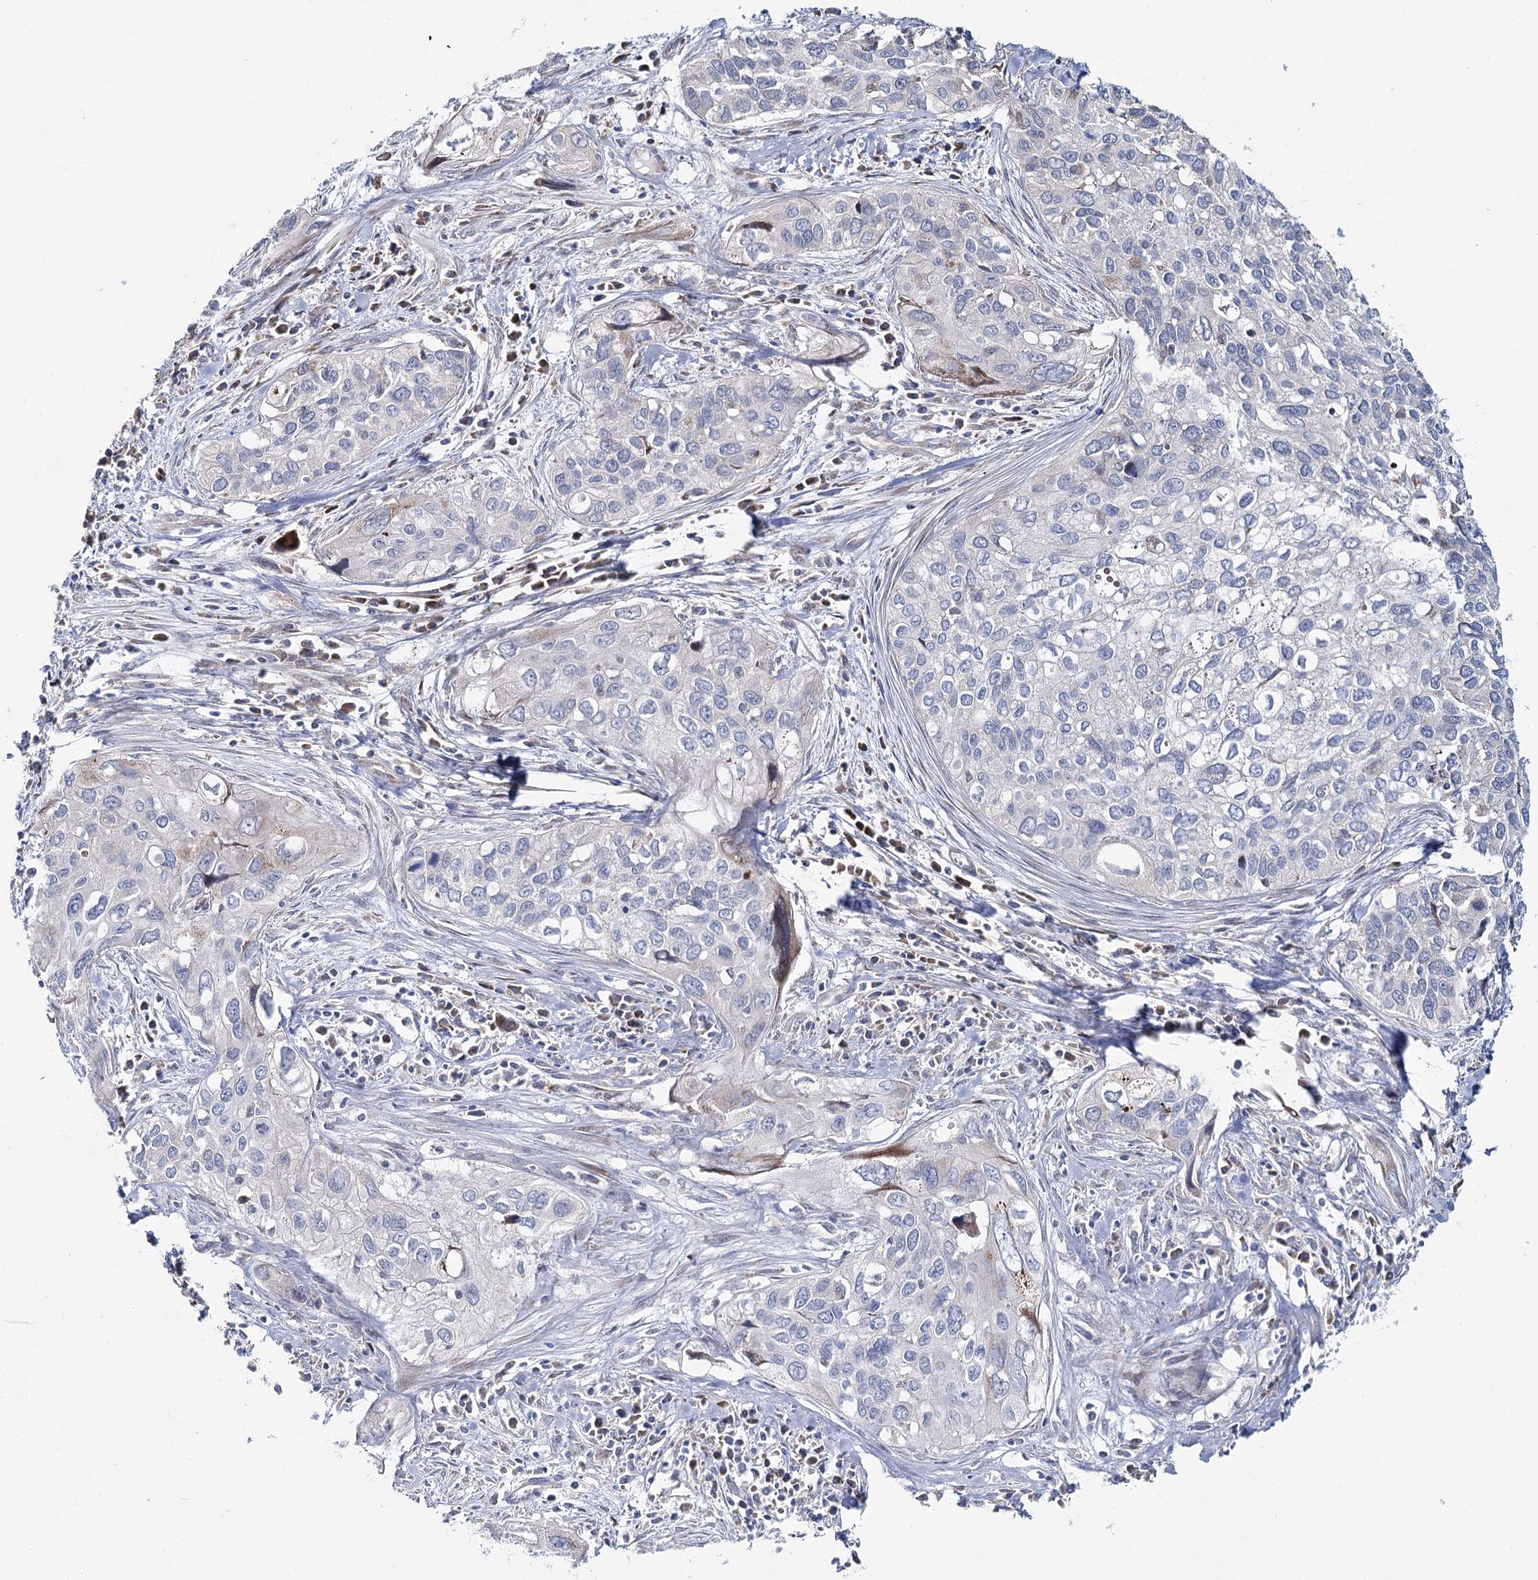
{"staining": {"intensity": "negative", "quantity": "none", "location": "none"}, "tissue": "cervical cancer", "cell_type": "Tumor cells", "image_type": "cancer", "snomed": [{"axis": "morphology", "description": "Squamous cell carcinoma, NOS"}, {"axis": "topography", "description": "Cervix"}], "caption": "This is an immunohistochemistry (IHC) histopathology image of cervical cancer. There is no positivity in tumor cells.", "gene": "CPLANE1", "patient": {"sex": "female", "age": 55}}